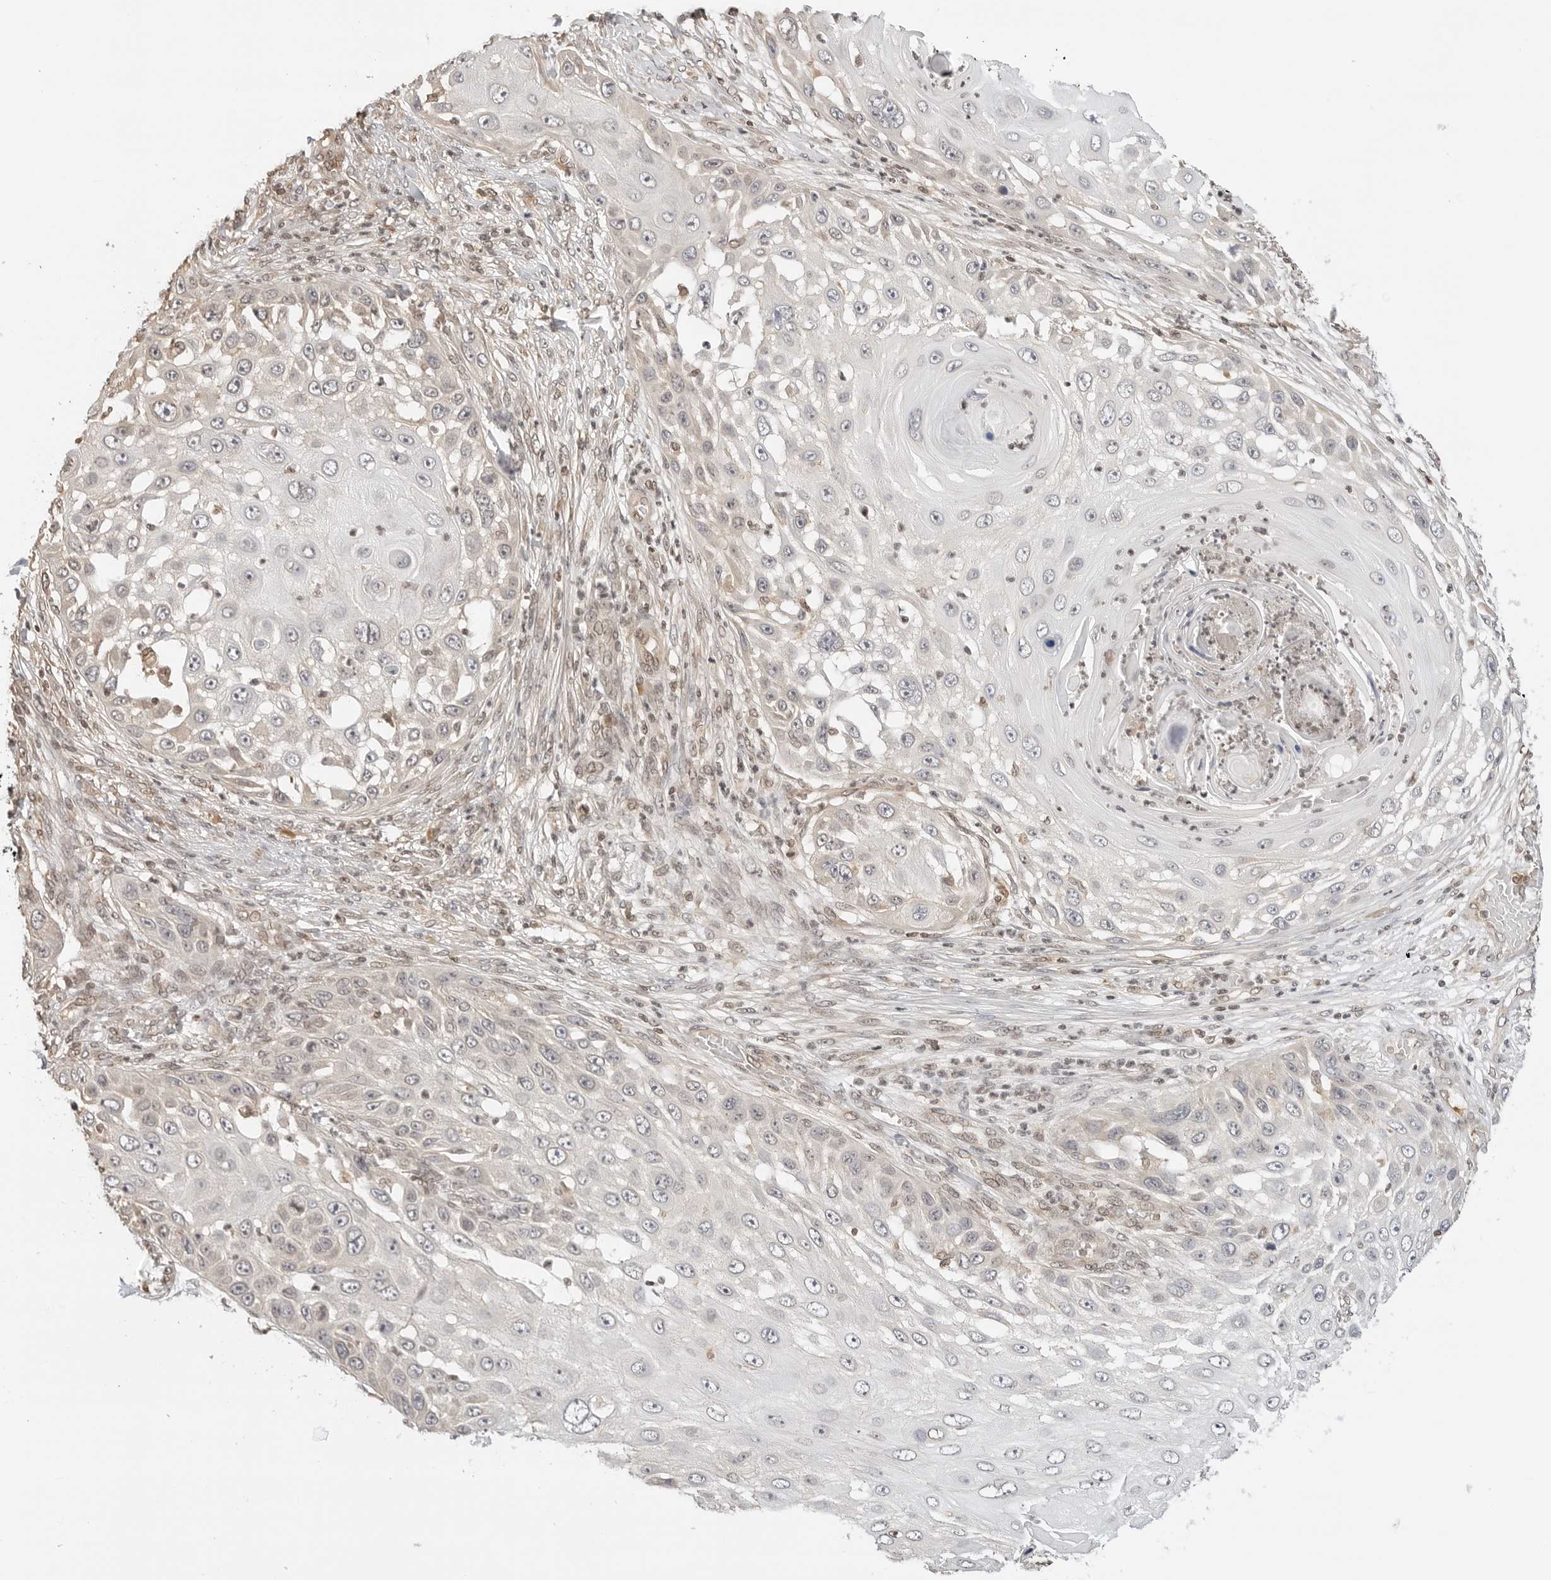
{"staining": {"intensity": "weak", "quantity": "<25%", "location": "cytoplasmic/membranous"}, "tissue": "skin cancer", "cell_type": "Tumor cells", "image_type": "cancer", "snomed": [{"axis": "morphology", "description": "Squamous cell carcinoma, NOS"}, {"axis": "topography", "description": "Skin"}], "caption": "The photomicrograph demonstrates no staining of tumor cells in skin cancer.", "gene": "POLH", "patient": {"sex": "female", "age": 44}}